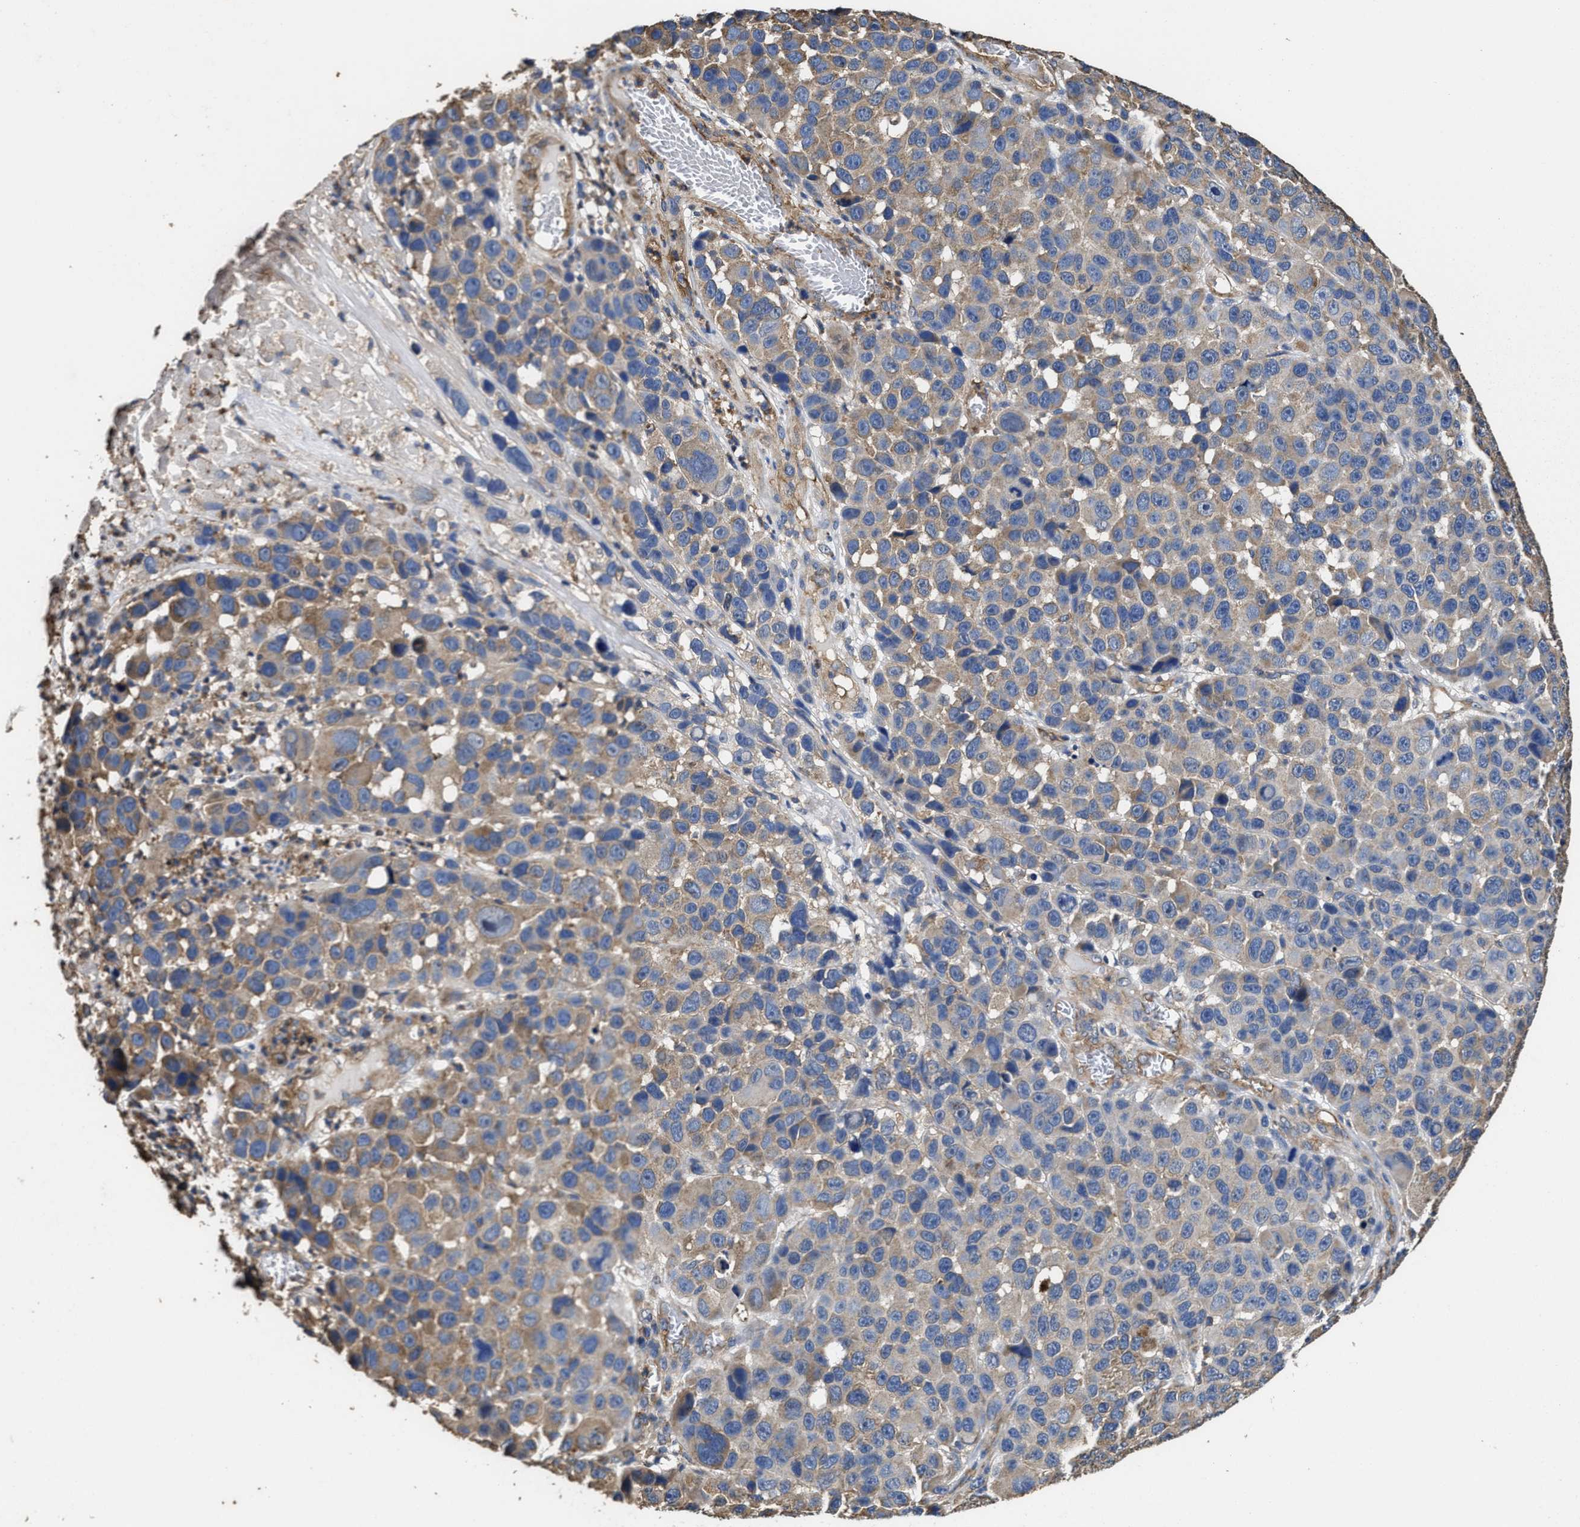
{"staining": {"intensity": "moderate", "quantity": "<25%", "location": "cytoplasmic/membranous"}, "tissue": "melanoma", "cell_type": "Tumor cells", "image_type": "cancer", "snomed": [{"axis": "morphology", "description": "Malignant melanoma, NOS"}, {"axis": "topography", "description": "Skin"}], "caption": "Moderate cytoplasmic/membranous protein expression is identified in about <25% of tumor cells in malignant melanoma.", "gene": "SFXN4", "patient": {"sex": "male", "age": 53}}